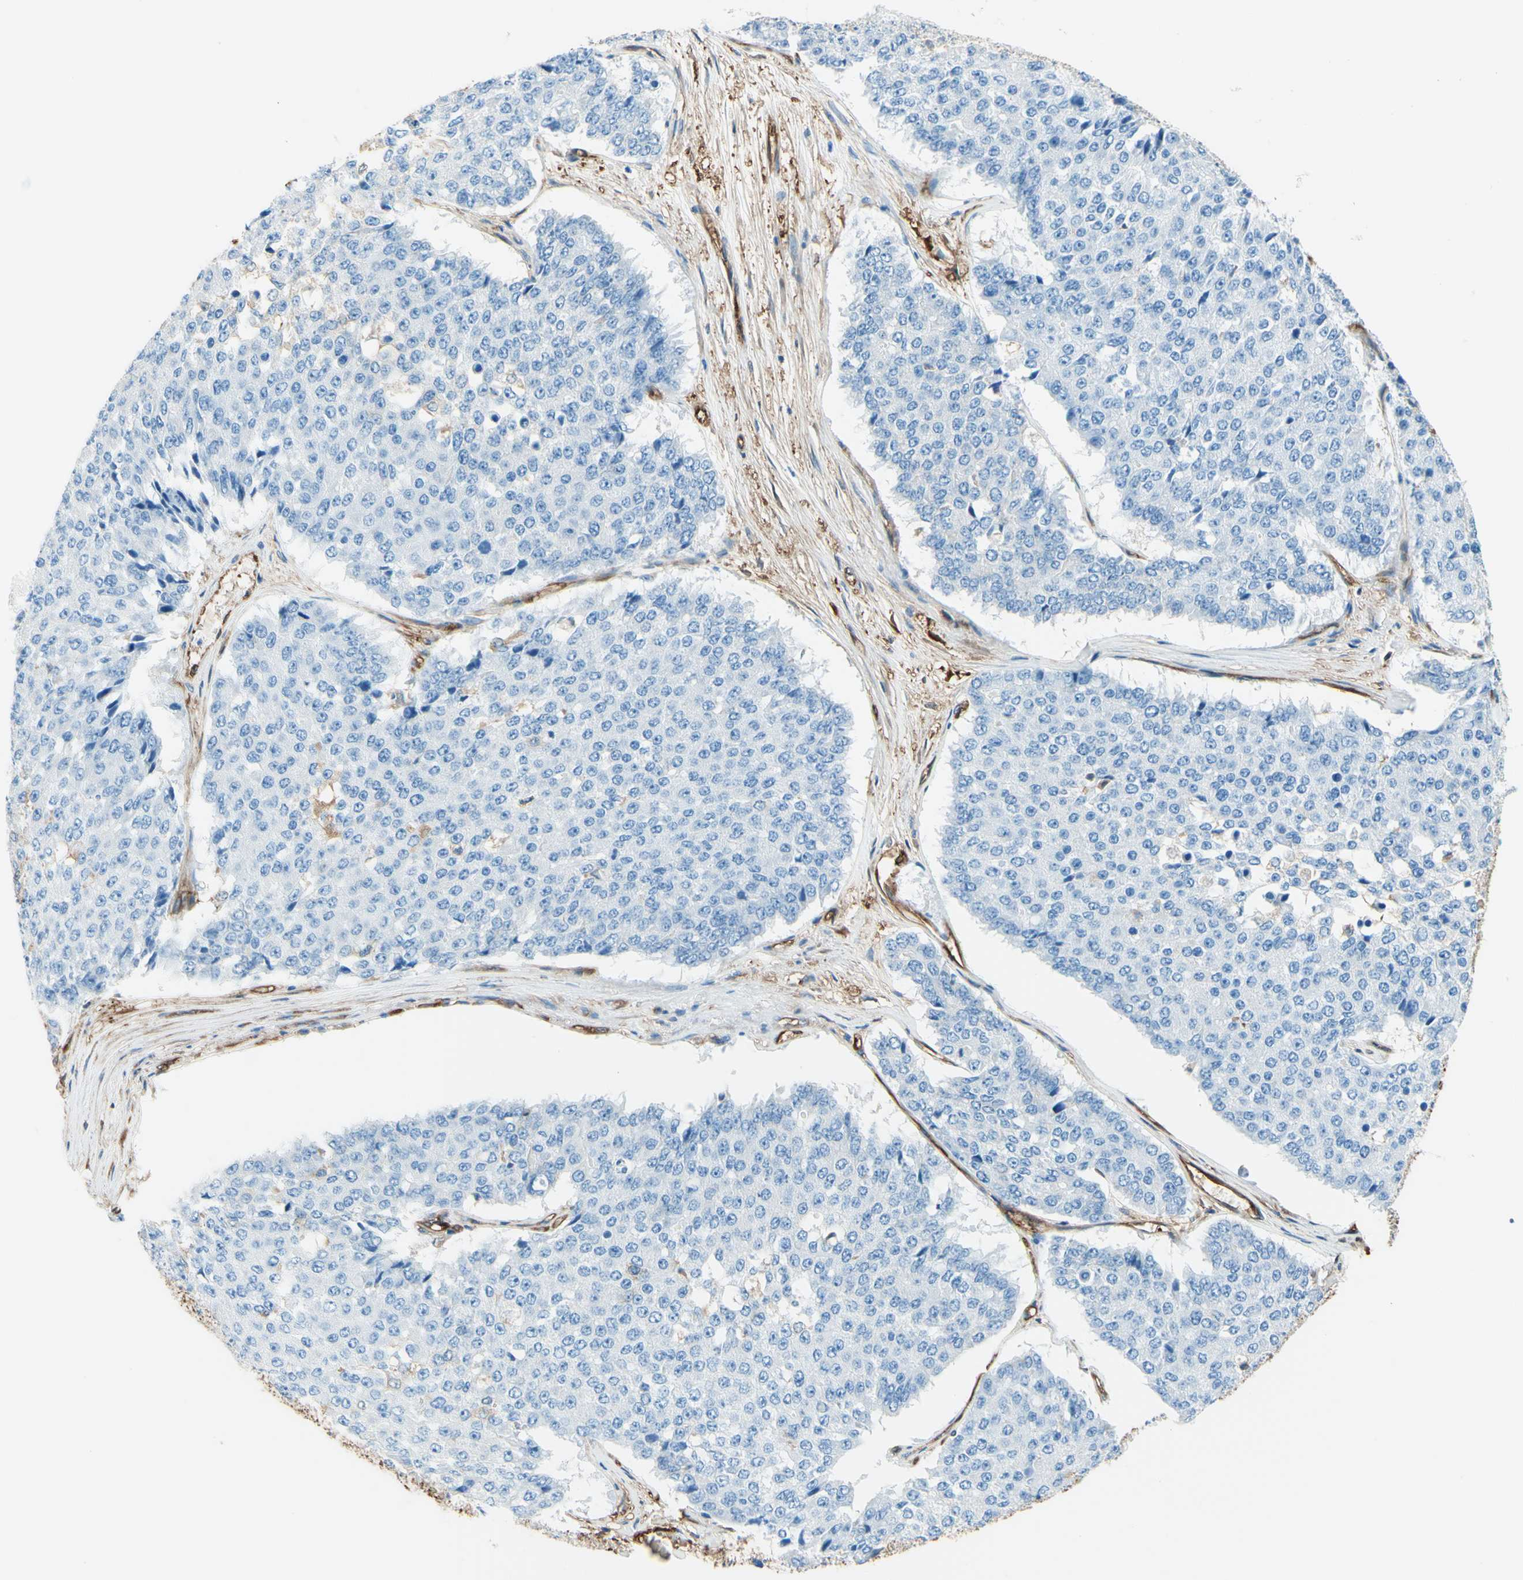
{"staining": {"intensity": "negative", "quantity": "none", "location": "none"}, "tissue": "pancreatic cancer", "cell_type": "Tumor cells", "image_type": "cancer", "snomed": [{"axis": "morphology", "description": "Adenocarcinoma, NOS"}, {"axis": "topography", "description": "Pancreas"}], "caption": "This is an immunohistochemistry histopathology image of human adenocarcinoma (pancreatic). There is no expression in tumor cells.", "gene": "DPYSL3", "patient": {"sex": "male", "age": 50}}